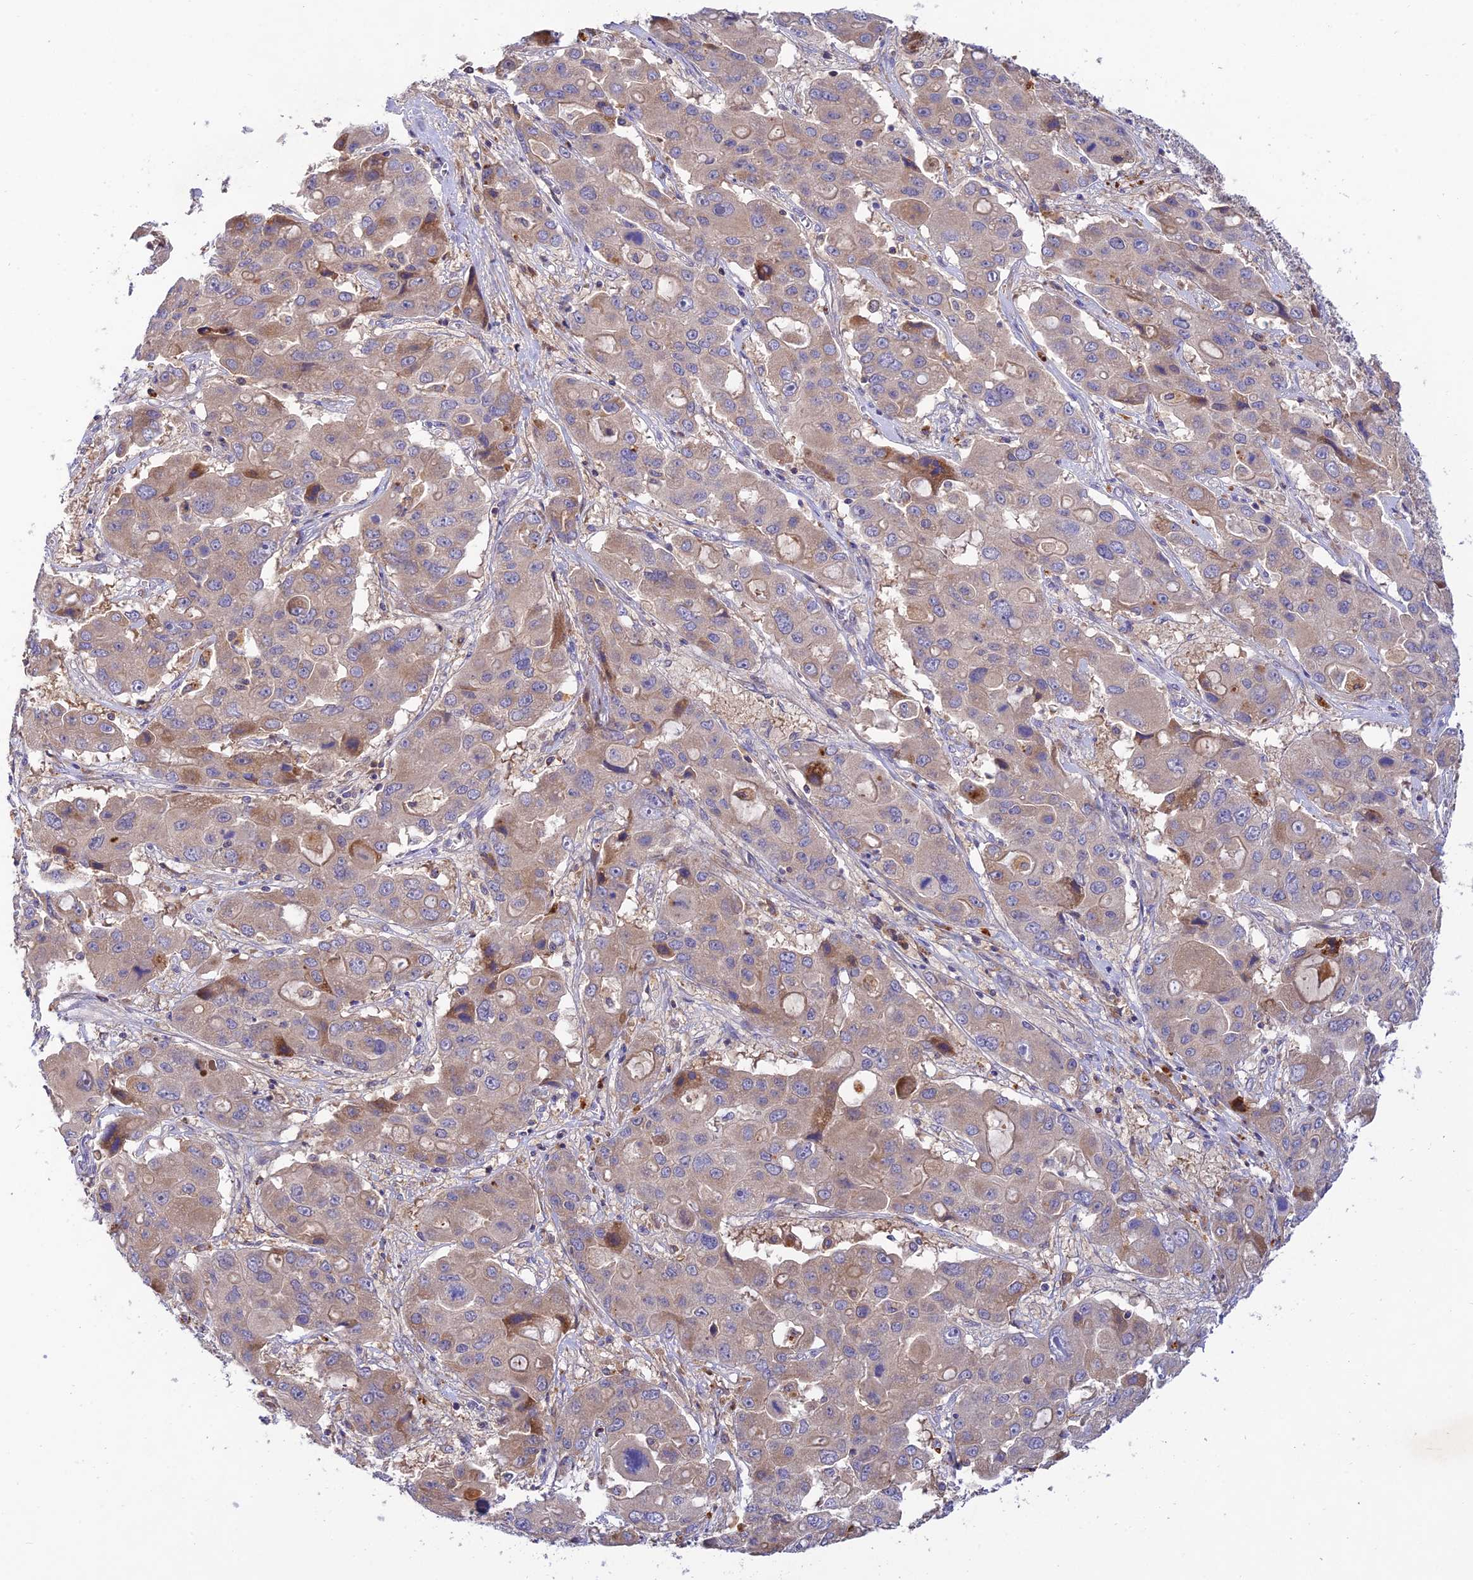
{"staining": {"intensity": "moderate", "quantity": "<25%", "location": "cytoplasmic/membranous"}, "tissue": "liver cancer", "cell_type": "Tumor cells", "image_type": "cancer", "snomed": [{"axis": "morphology", "description": "Cholangiocarcinoma"}, {"axis": "topography", "description": "Liver"}], "caption": "Moderate cytoplasmic/membranous protein expression is appreciated in approximately <25% of tumor cells in cholangiocarcinoma (liver).", "gene": "ACSM5", "patient": {"sex": "male", "age": 67}}